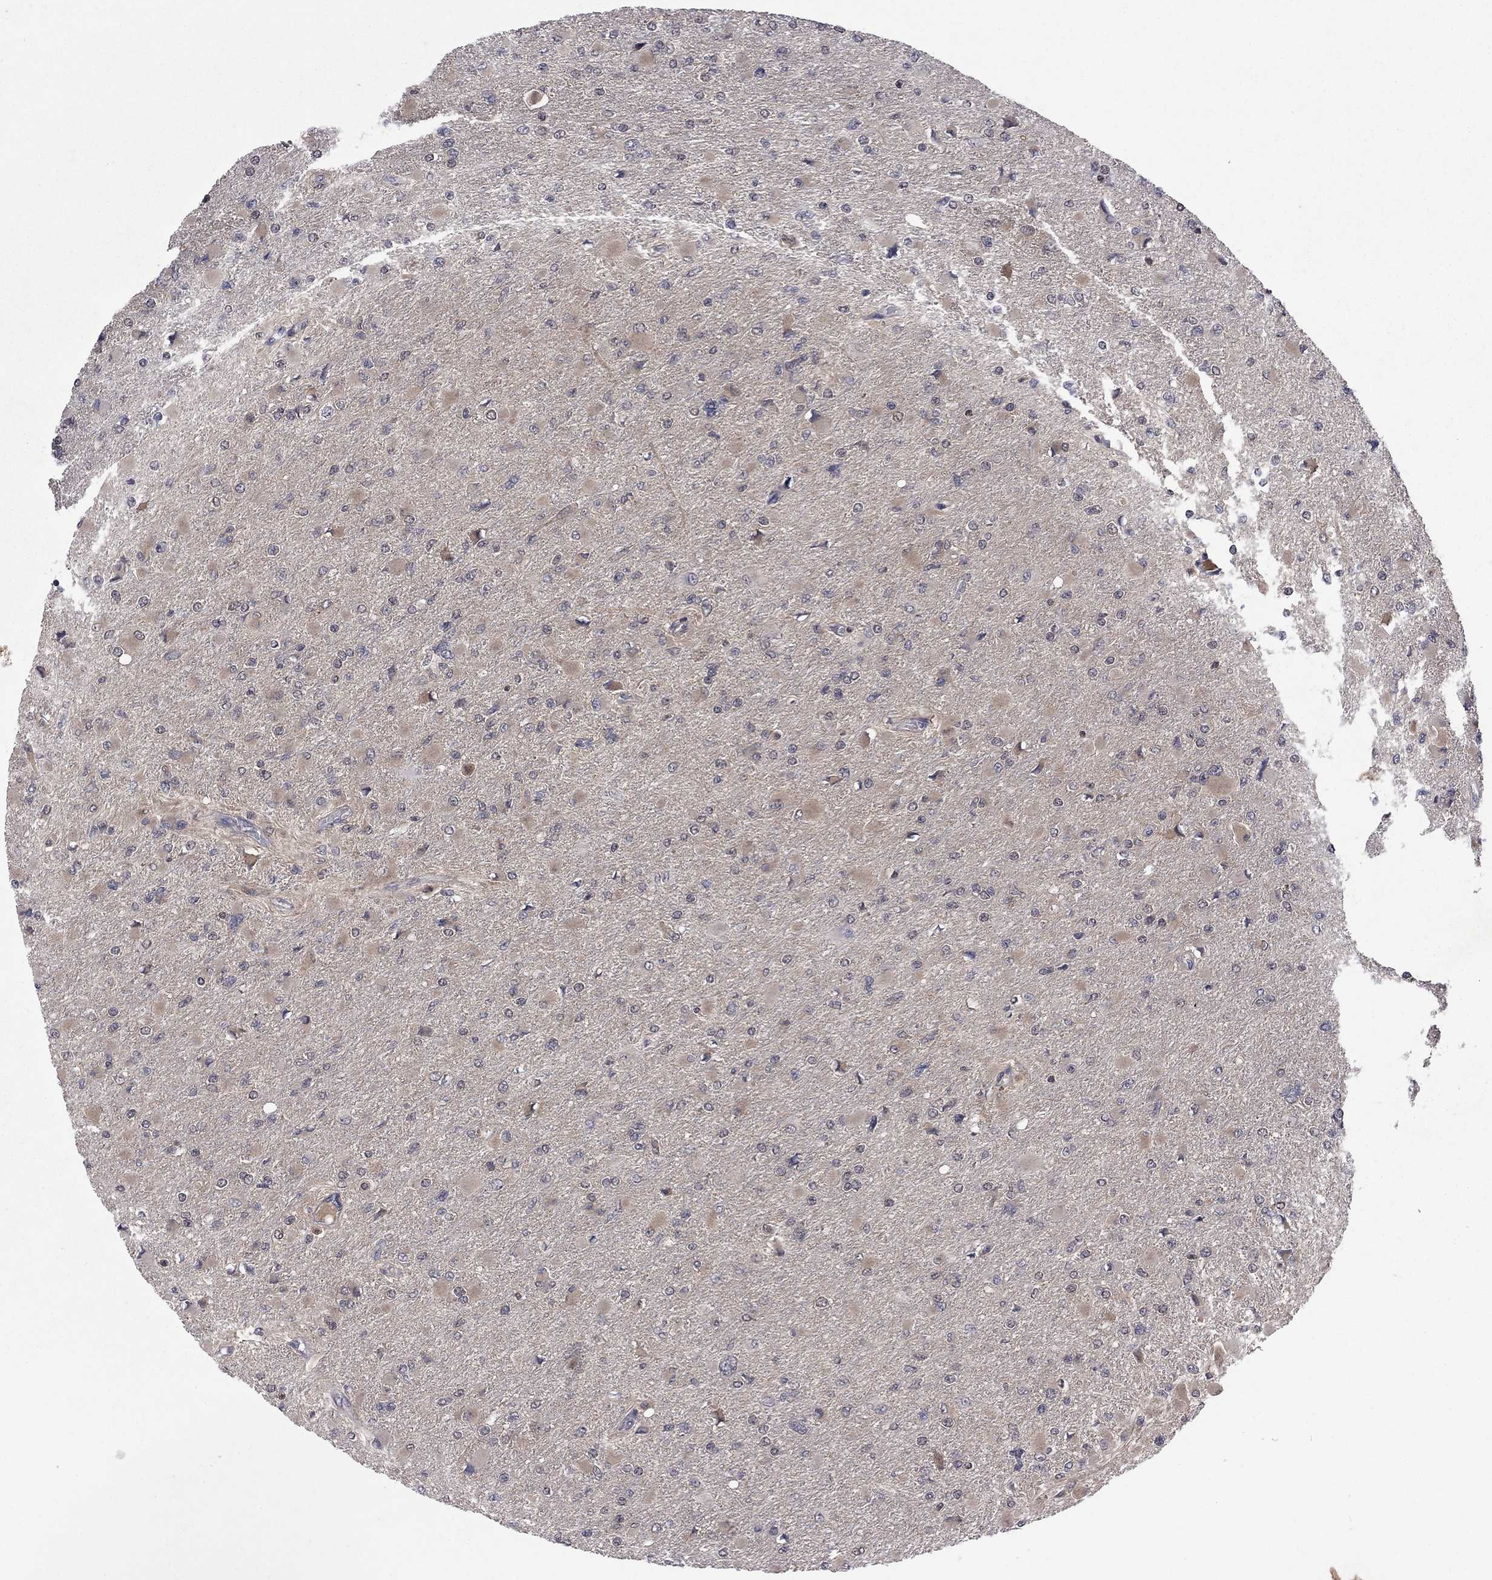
{"staining": {"intensity": "weak", "quantity": "<25%", "location": "cytoplasmic/membranous"}, "tissue": "glioma", "cell_type": "Tumor cells", "image_type": "cancer", "snomed": [{"axis": "morphology", "description": "Glioma, malignant, High grade"}, {"axis": "topography", "description": "Cerebral cortex"}], "caption": "Immunohistochemical staining of malignant glioma (high-grade) exhibits no significant staining in tumor cells.", "gene": "IAH1", "patient": {"sex": "female", "age": 36}}